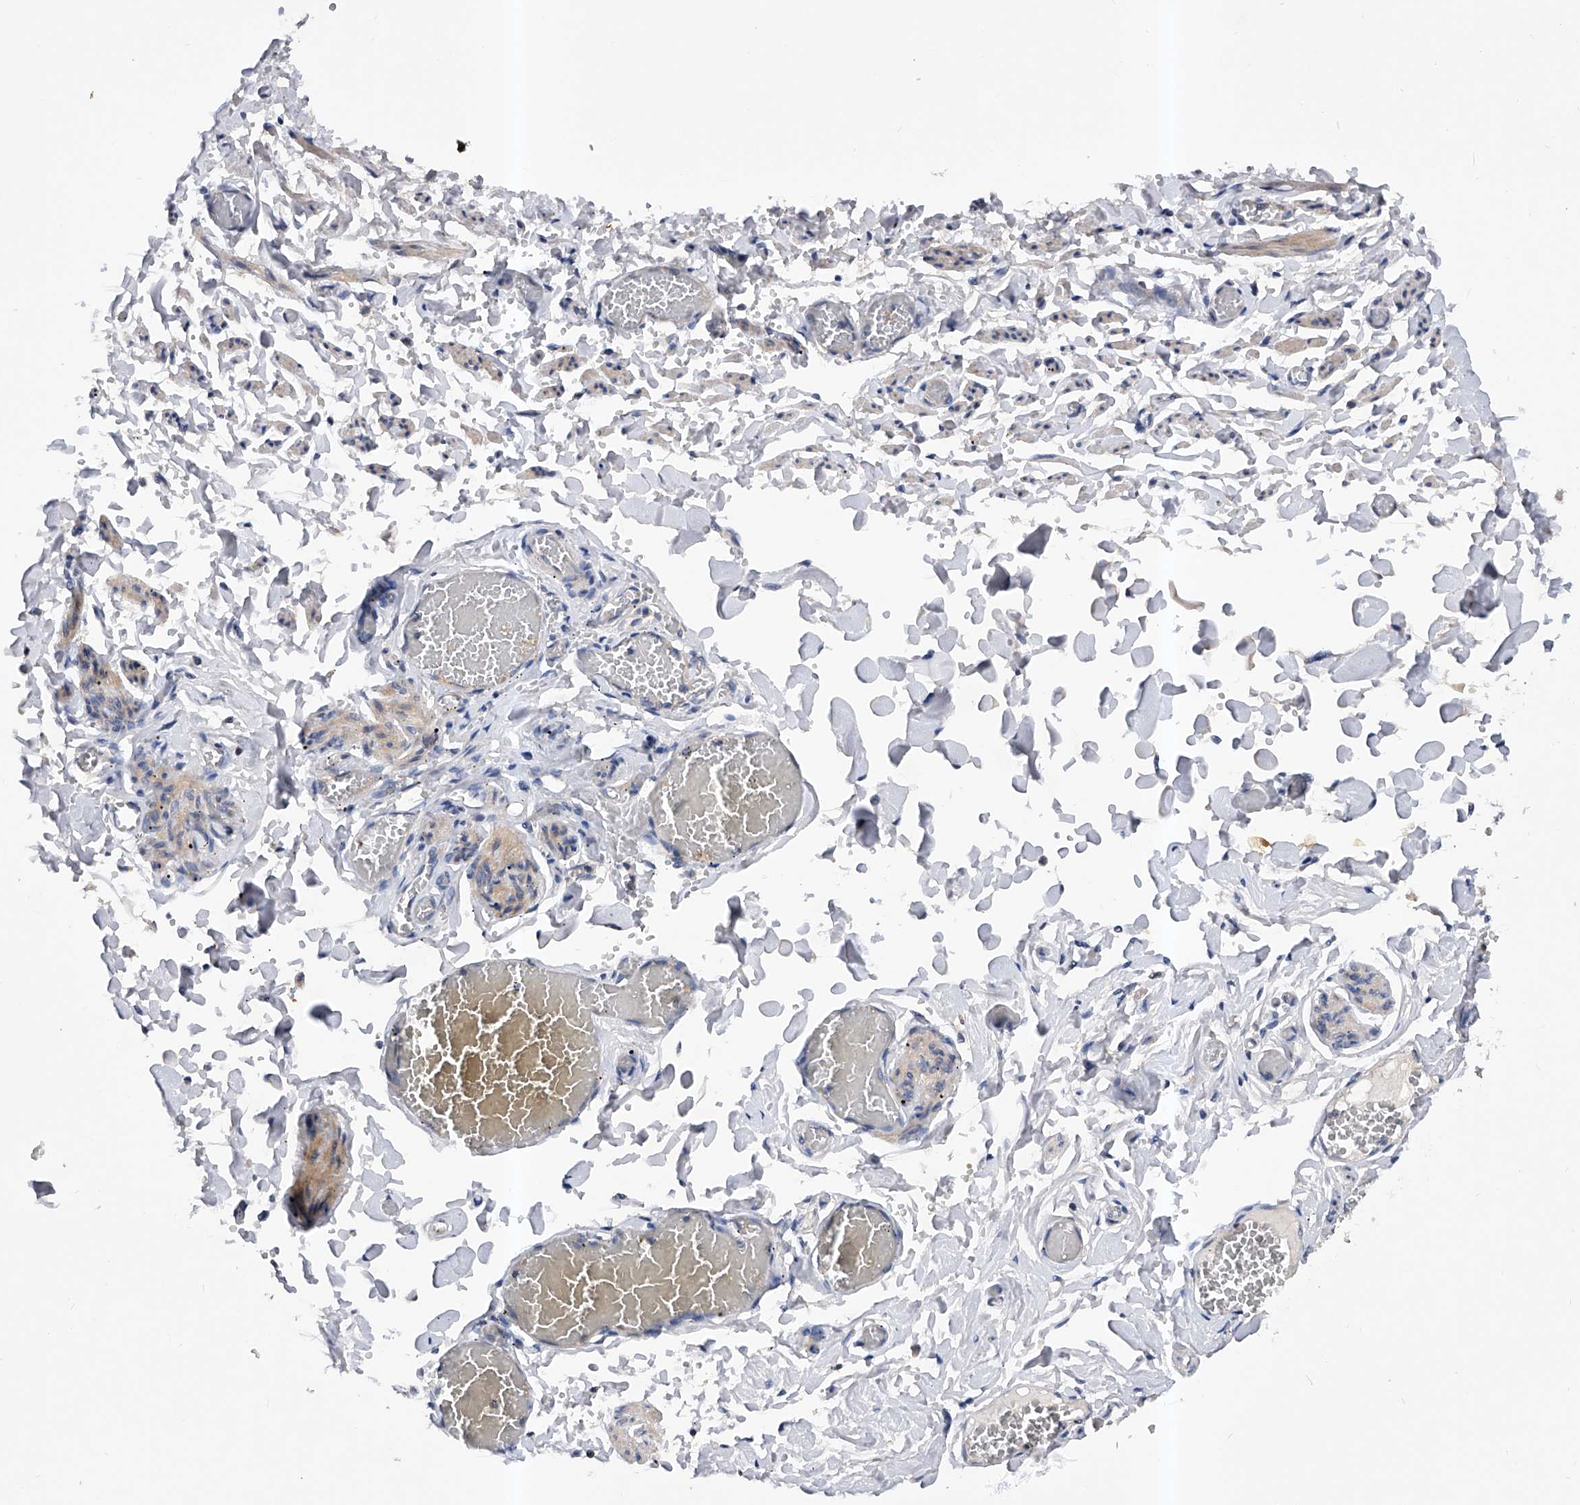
{"staining": {"intensity": "weak", "quantity": "<25%", "location": "cytoplasmic/membranous"}, "tissue": "adipose tissue", "cell_type": "Adipocytes", "image_type": "normal", "snomed": [{"axis": "morphology", "description": "Normal tissue, NOS"}, {"axis": "topography", "description": "Vascular tissue"}, {"axis": "topography", "description": "Fallopian tube"}, {"axis": "topography", "description": "Ovary"}], "caption": "Human adipose tissue stained for a protein using IHC reveals no positivity in adipocytes.", "gene": "ARL4C", "patient": {"sex": "female", "age": 67}}